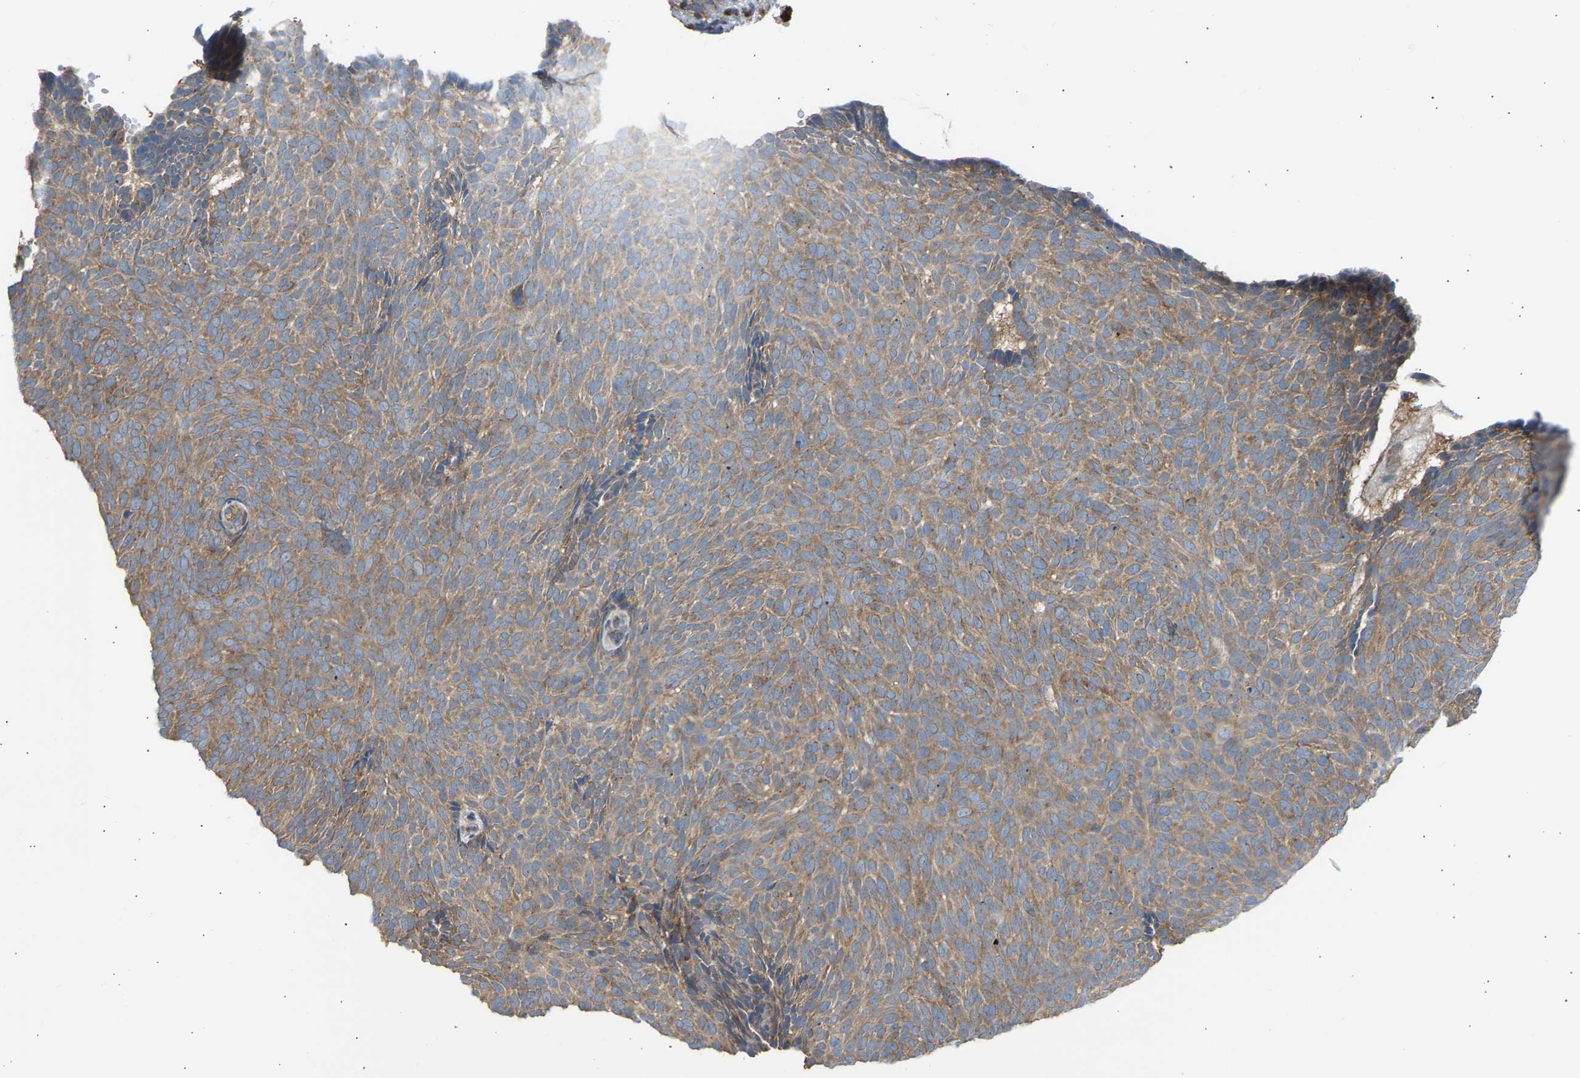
{"staining": {"intensity": "weak", "quantity": ">75%", "location": "cytoplasmic/membranous"}, "tissue": "skin cancer", "cell_type": "Tumor cells", "image_type": "cancer", "snomed": [{"axis": "morphology", "description": "Basal cell carcinoma"}, {"axis": "topography", "description": "Skin"}], "caption": "DAB immunohistochemical staining of skin cancer demonstrates weak cytoplasmic/membranous protein expression in approximately >75% of tumor cells.", "gene": "GCN1", "patient": {"sex": "male", "age": 61}}